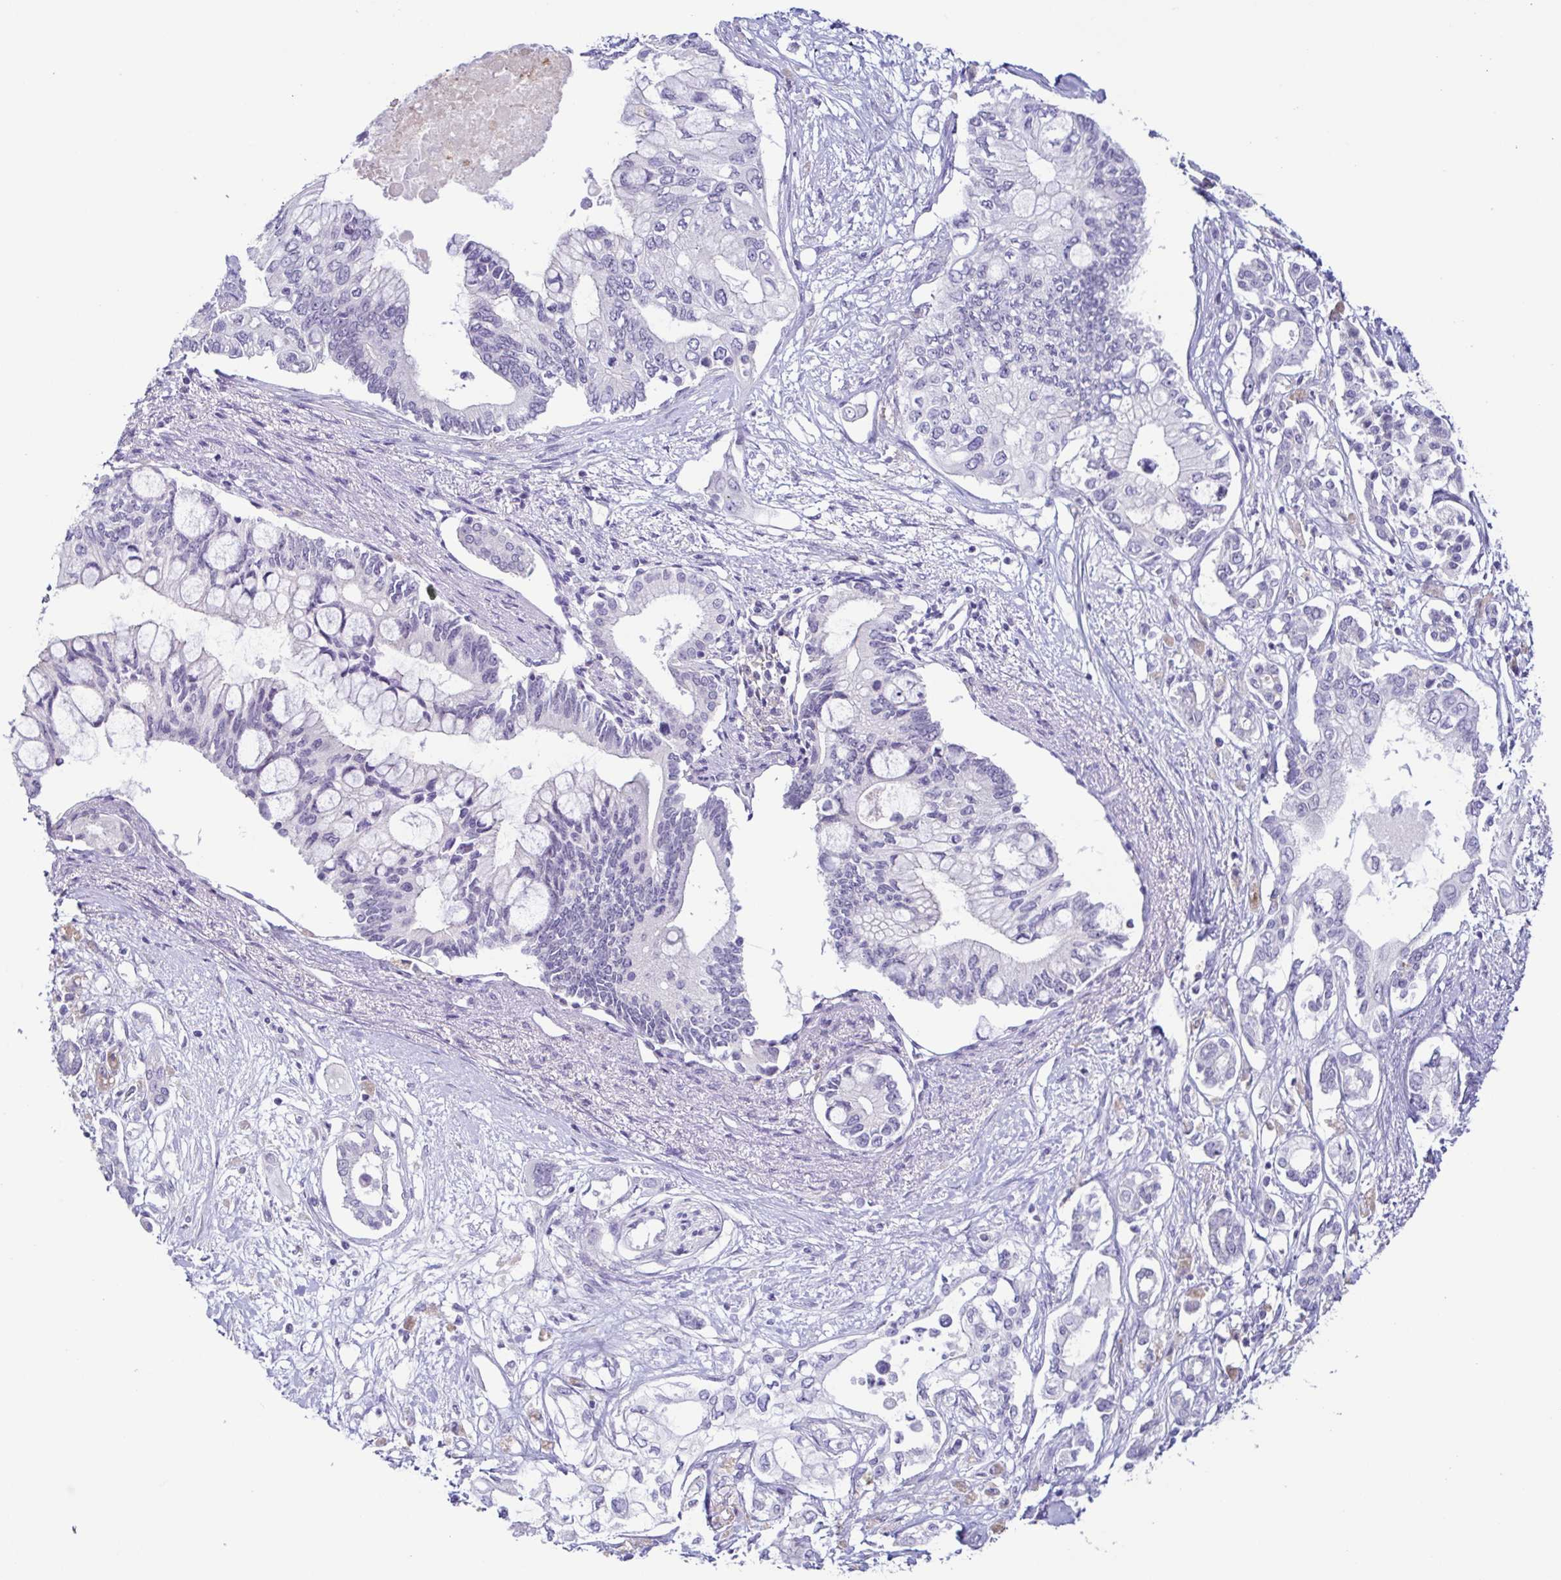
{"staining": {"intensity": "negative", "quantity": "none", "location": "none"}, "tissue": "pancreatic cancer", "cell_type": "Tumor cells", "image_type": "cancer", "snomed": [{"axis": "morphology", "description": "Adenocarcinoma, NOS"}, {"axis": "topography", "description": "Pancreas"}], "caption": "Pancreatic cancer was stained to show a protein in brown. There is no significant positivity in tumor cells. The staining was performed using DAB to visualize the protein expression in brown, while the nuclei were stained in blue with hematoxylin (Magnification: 20x).", "gene": "TERT", "patient": {"sex": "female", "age": 63}}